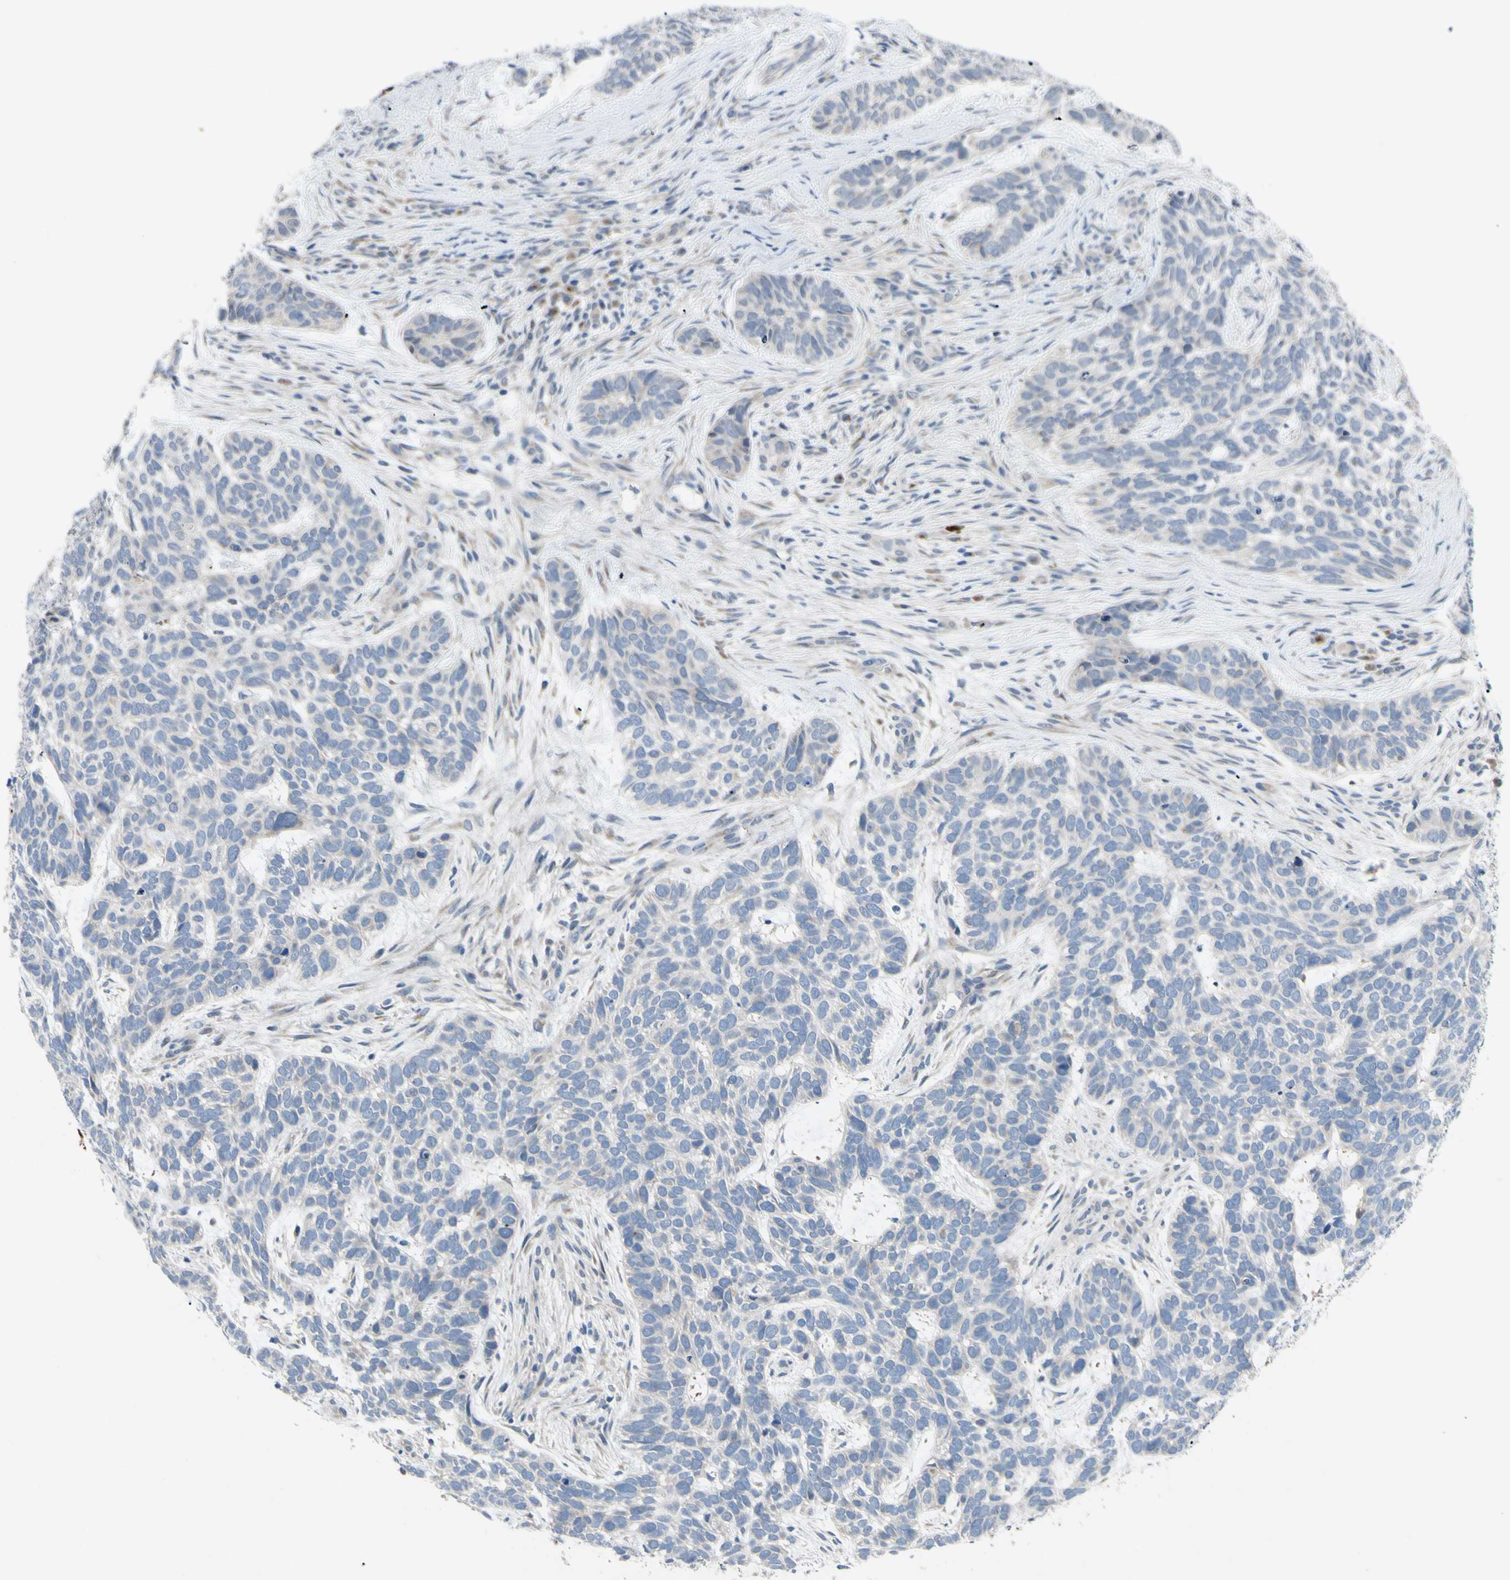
{"staining": {"intensity": "negative", "quantity": "none", "location": "none"}, "tissue": "skin cancer", "cell_type": "Tumor cells", "image_type": "cancer", "snomed": [{"axis": "morphology", "description": "Basal cell carcinoma"}, {"axis": "topography", "description": "Skin"}], "caption": "A histopathology image of basal cell carcinoma (skin) stained for a protein displays no brown staining in tumor cells.", "gene": "GRAMD2B", "patient": {"sex": "male", "age": 87}}